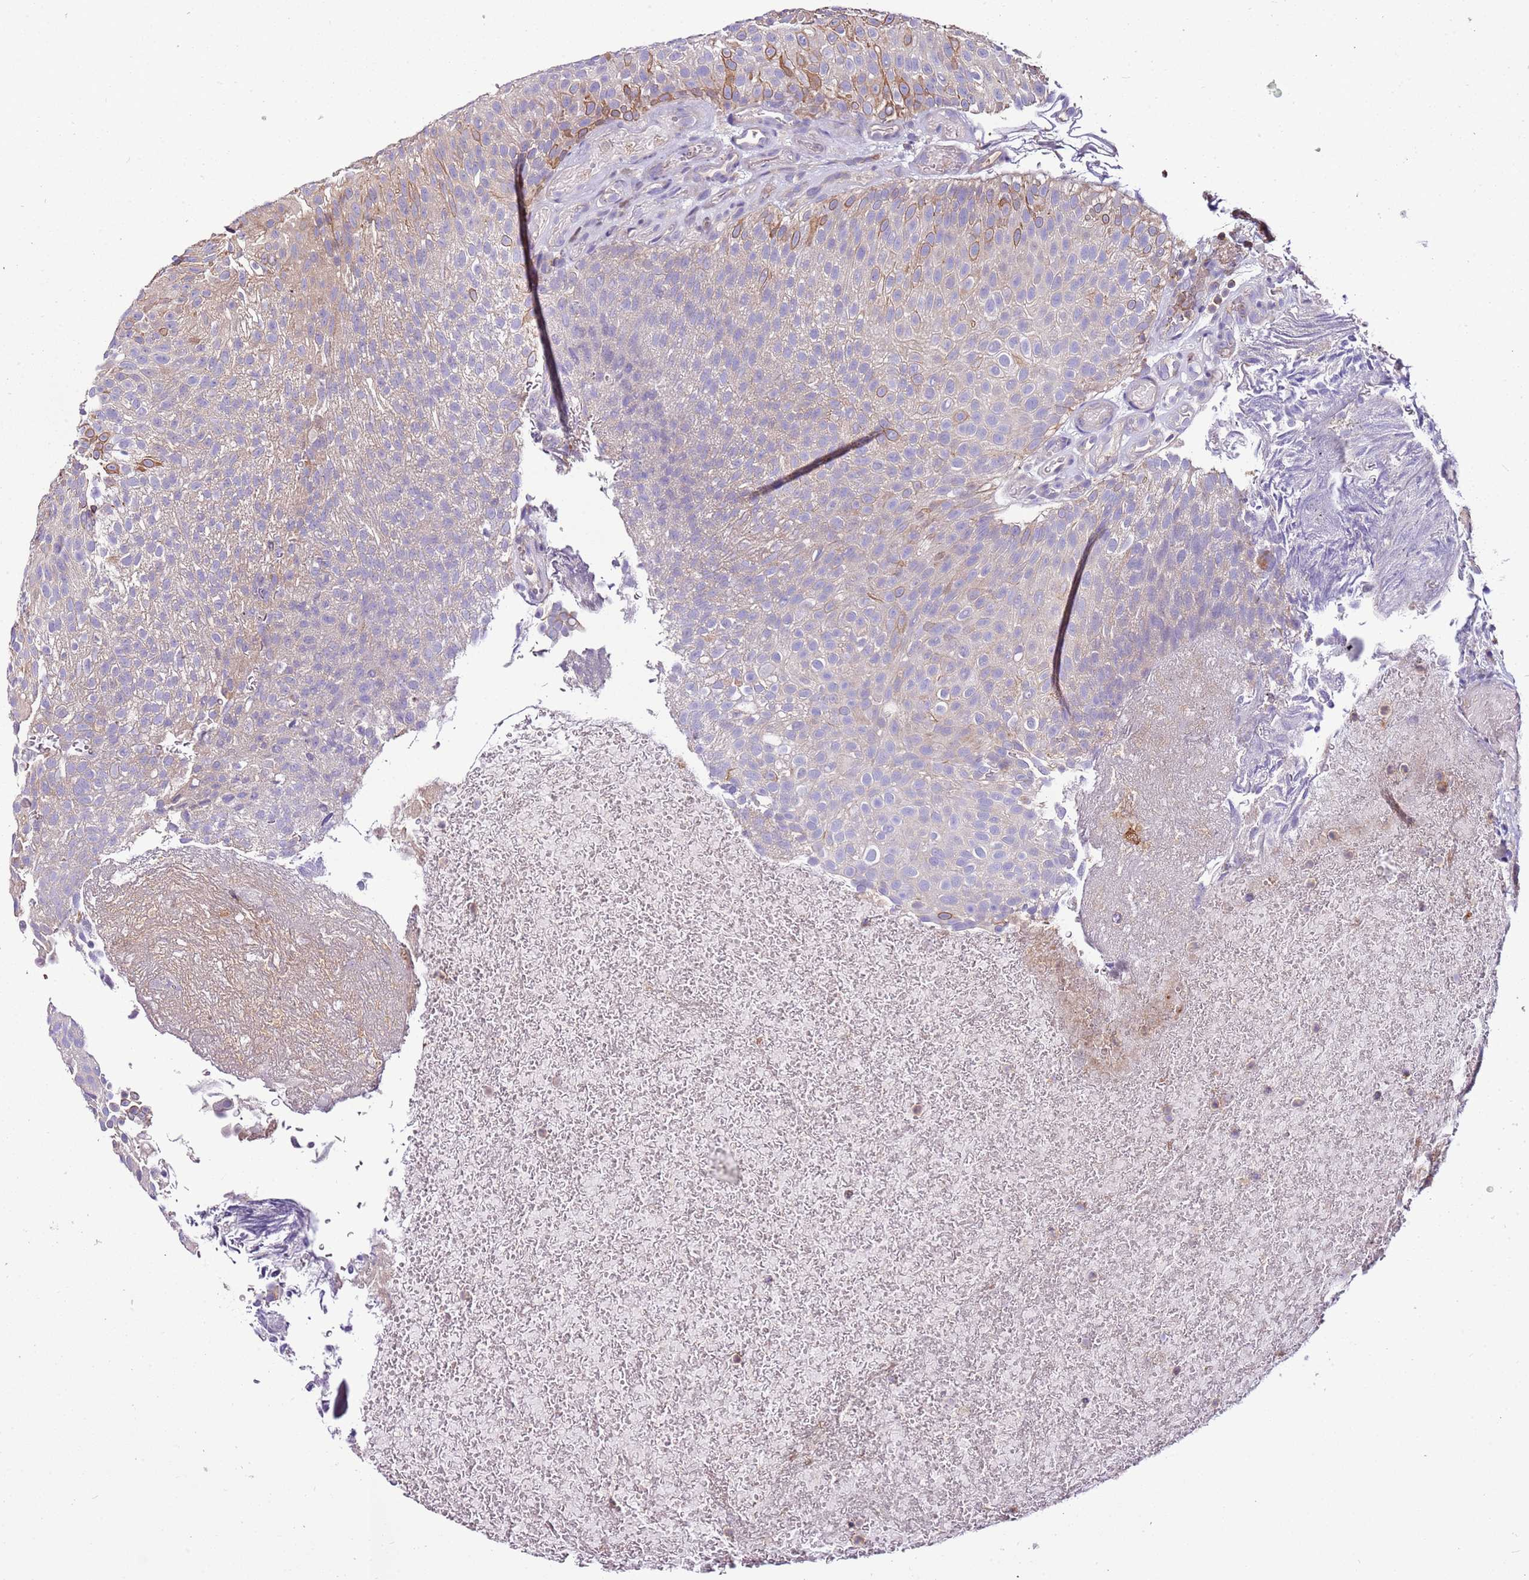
{"staining": {"intensity": "weak", "quantity": "<25%", "location": "cytoplasmic/membranous"}, "tissue": "urothelial cancer", "cell_type": "Tumor cells", "image_type": "cancer", "snomed": [{"axis": "morphology", "description": "Urothelial carcinoma, Low grade"}, {"axis": "topography", "description": "Urinary bladder"}], "caption": "Immunohistochemistry of urothelial cancer displays no positivity in tumor cells.", "gene": "IGIP", "patient": {"sex": "male", "age": 78}}